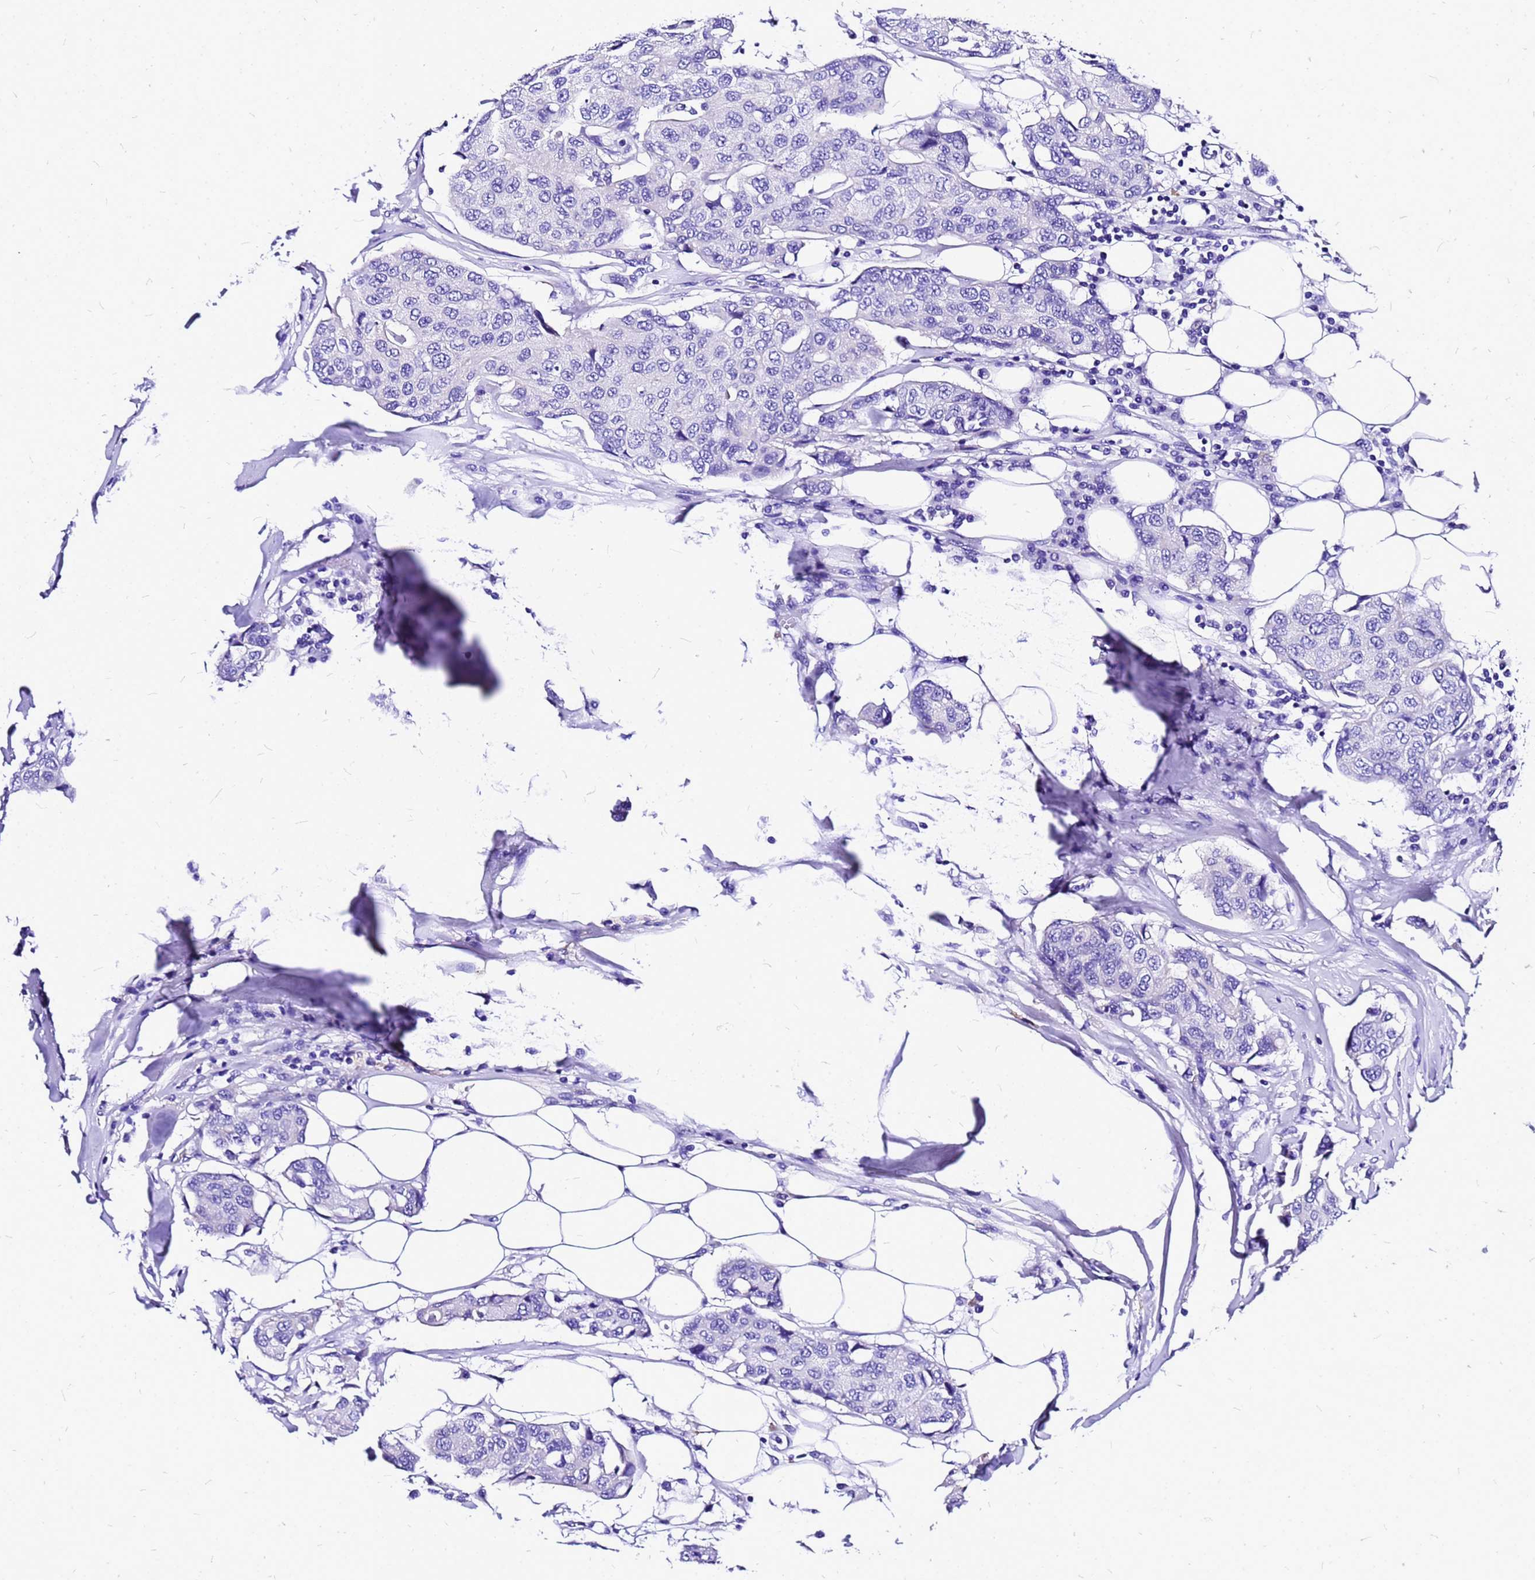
{"staining": {"intensity": "negative", "quantity": "none", "location": "none"}, "tissue": "breast cancer", "cell_type": "Tumor cells", "image_type": "cancer", "snomed": [{"axis": "morphology", "description": "Duct carcinoma"}, {"axis": "topography", "description": "Breast"}], "caption": "IHC micrograph of human breast cancer stained for a protein (brown), which displays no expression in tumor cells.", "gene": "HERC4", "patient": {"sex": "female", "age": 80}}